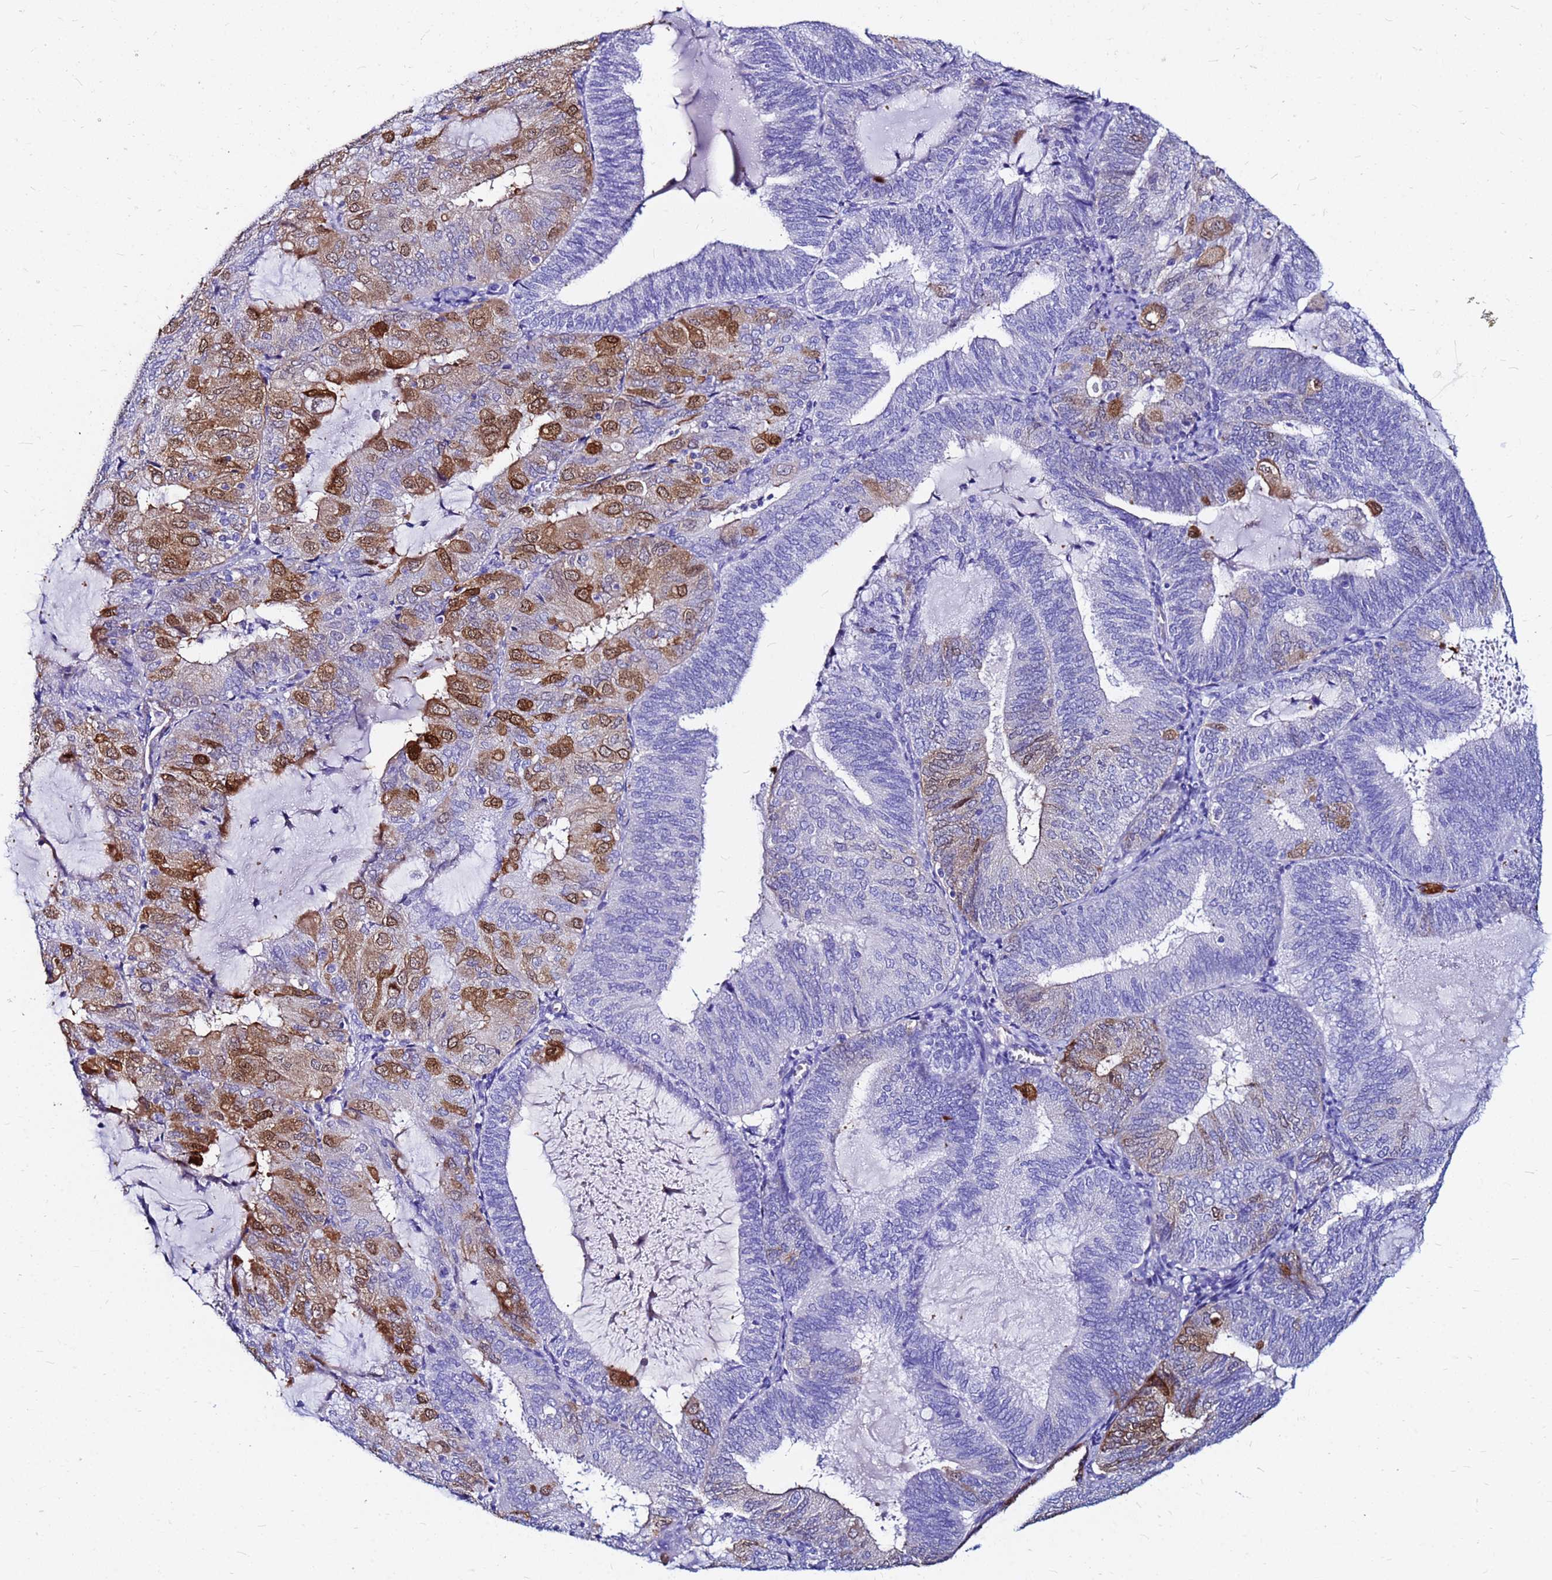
{"staining": {"intensity": "moderate", "quantity": "<25%", "location": "cytoplasmic/membranous"}, "tissue": "endometrial cancer", "cell_type": "Tumor cells", "image_type": "cancer", "snomed": [{"axis": "morphology", "description": "Adenocarcinoma, NOS"}, {"axis": "topography", "description": "Endometrium"}], "caption": "Immunohistochemical staining of human endometrial cancer (adenocarcinoma) reveals low levels of moderate cytoplasmic/membranous staining in approximately <25% of tumor cells.", "gene": "PPP1R14C", "patient": {"sex": "female", "age": 81}}